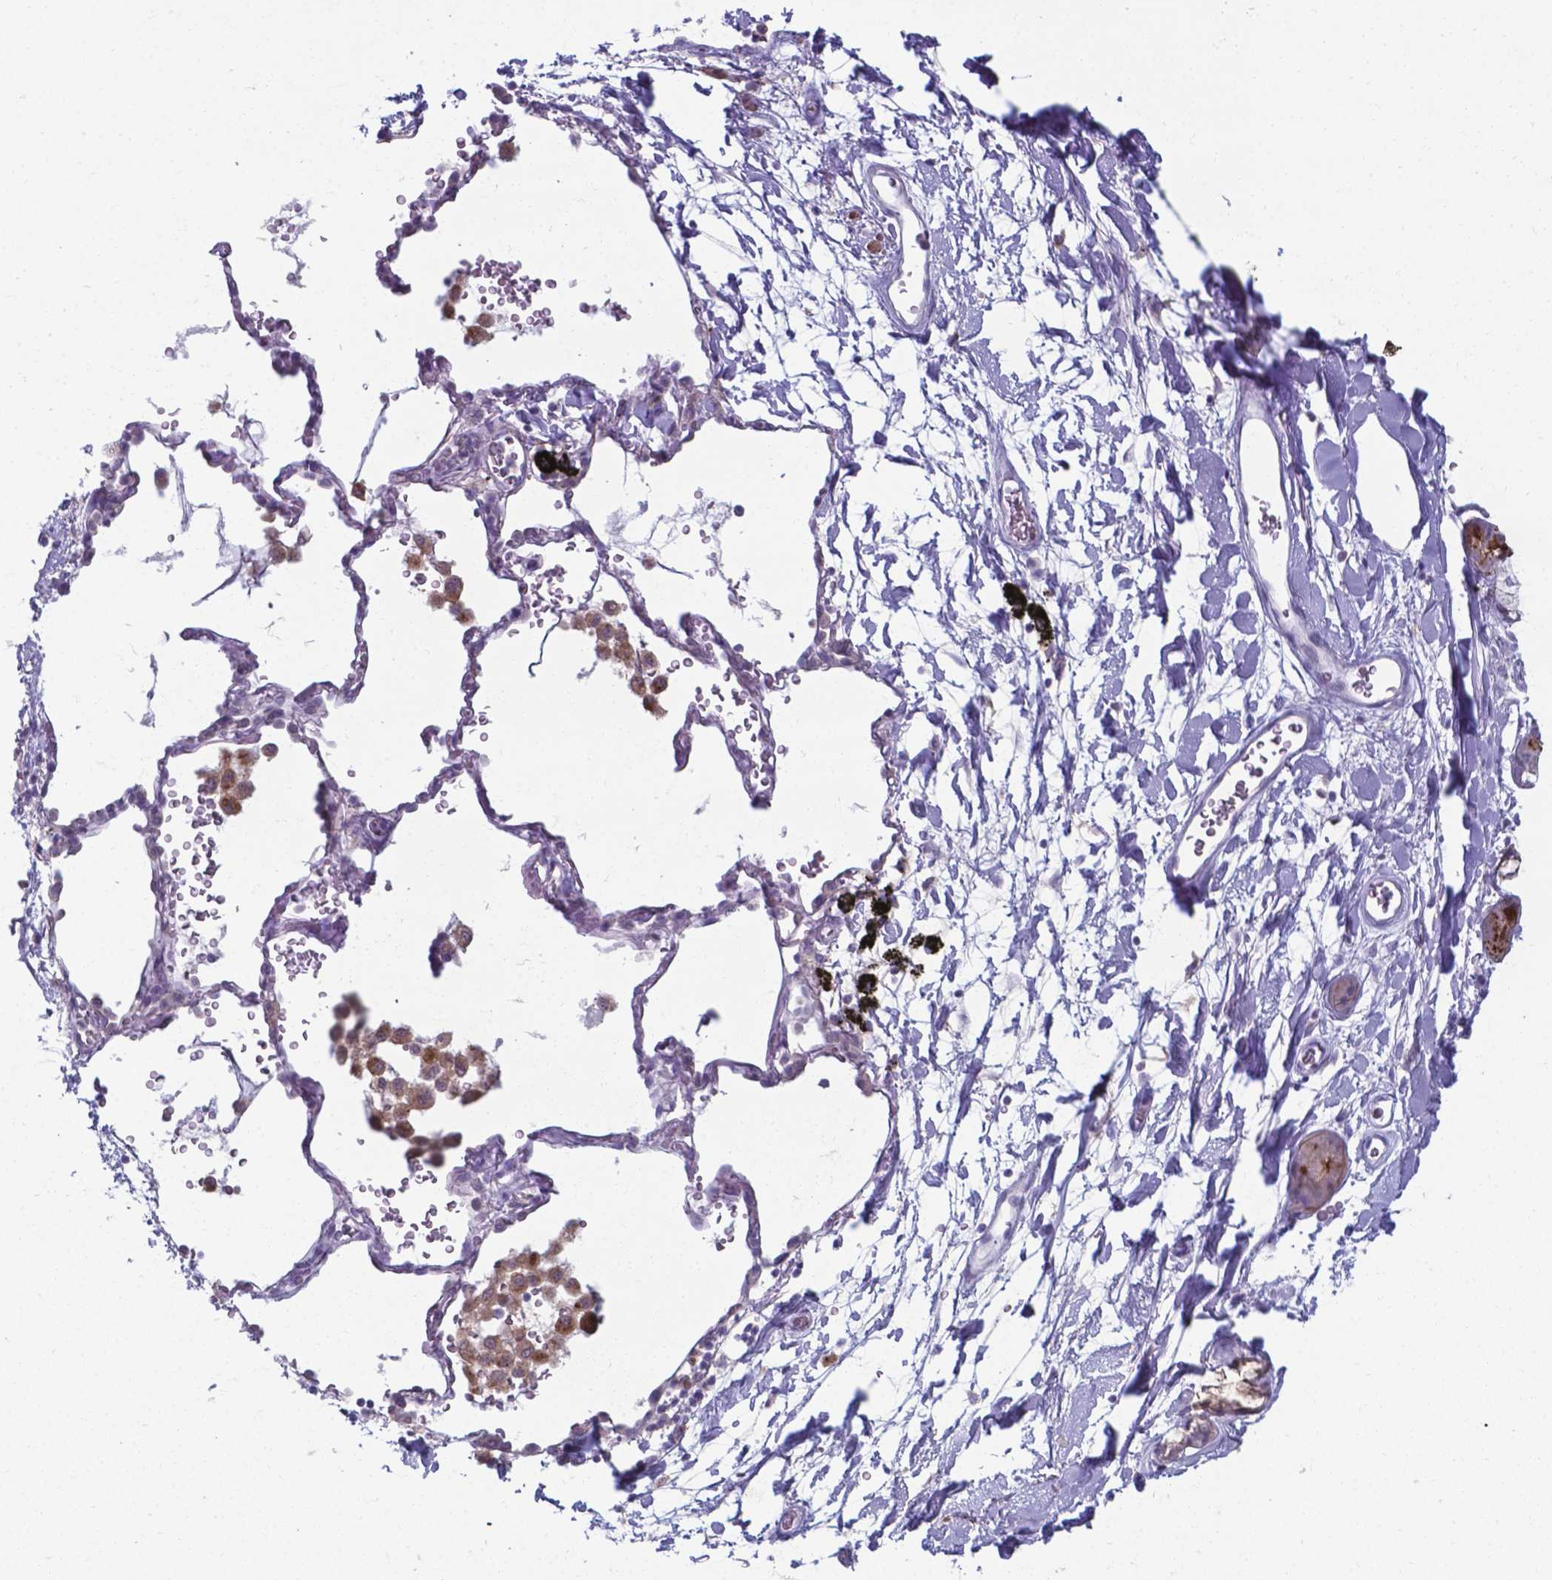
{"staining": {"intensity": "negative", "quantity": "none", "location": "none"}, "tissue": "adipose tissue", "cell_type": "Adipocytes", "image_type": "normal", "snomed": [{"axis": "morphology", "description": "Normal tissue, NOS"}, {"axis": "topography", "description": "Cartilage tissue"}, {"axis": "topography", "description": "Bronchus"}], "caption": "This is an immunohistochemistry (IHC) image of normal human adipose tissue. There is no staining in adipocytes.", "gene": "AP5B1", "patient": {"sex": "male", "age": 58}}